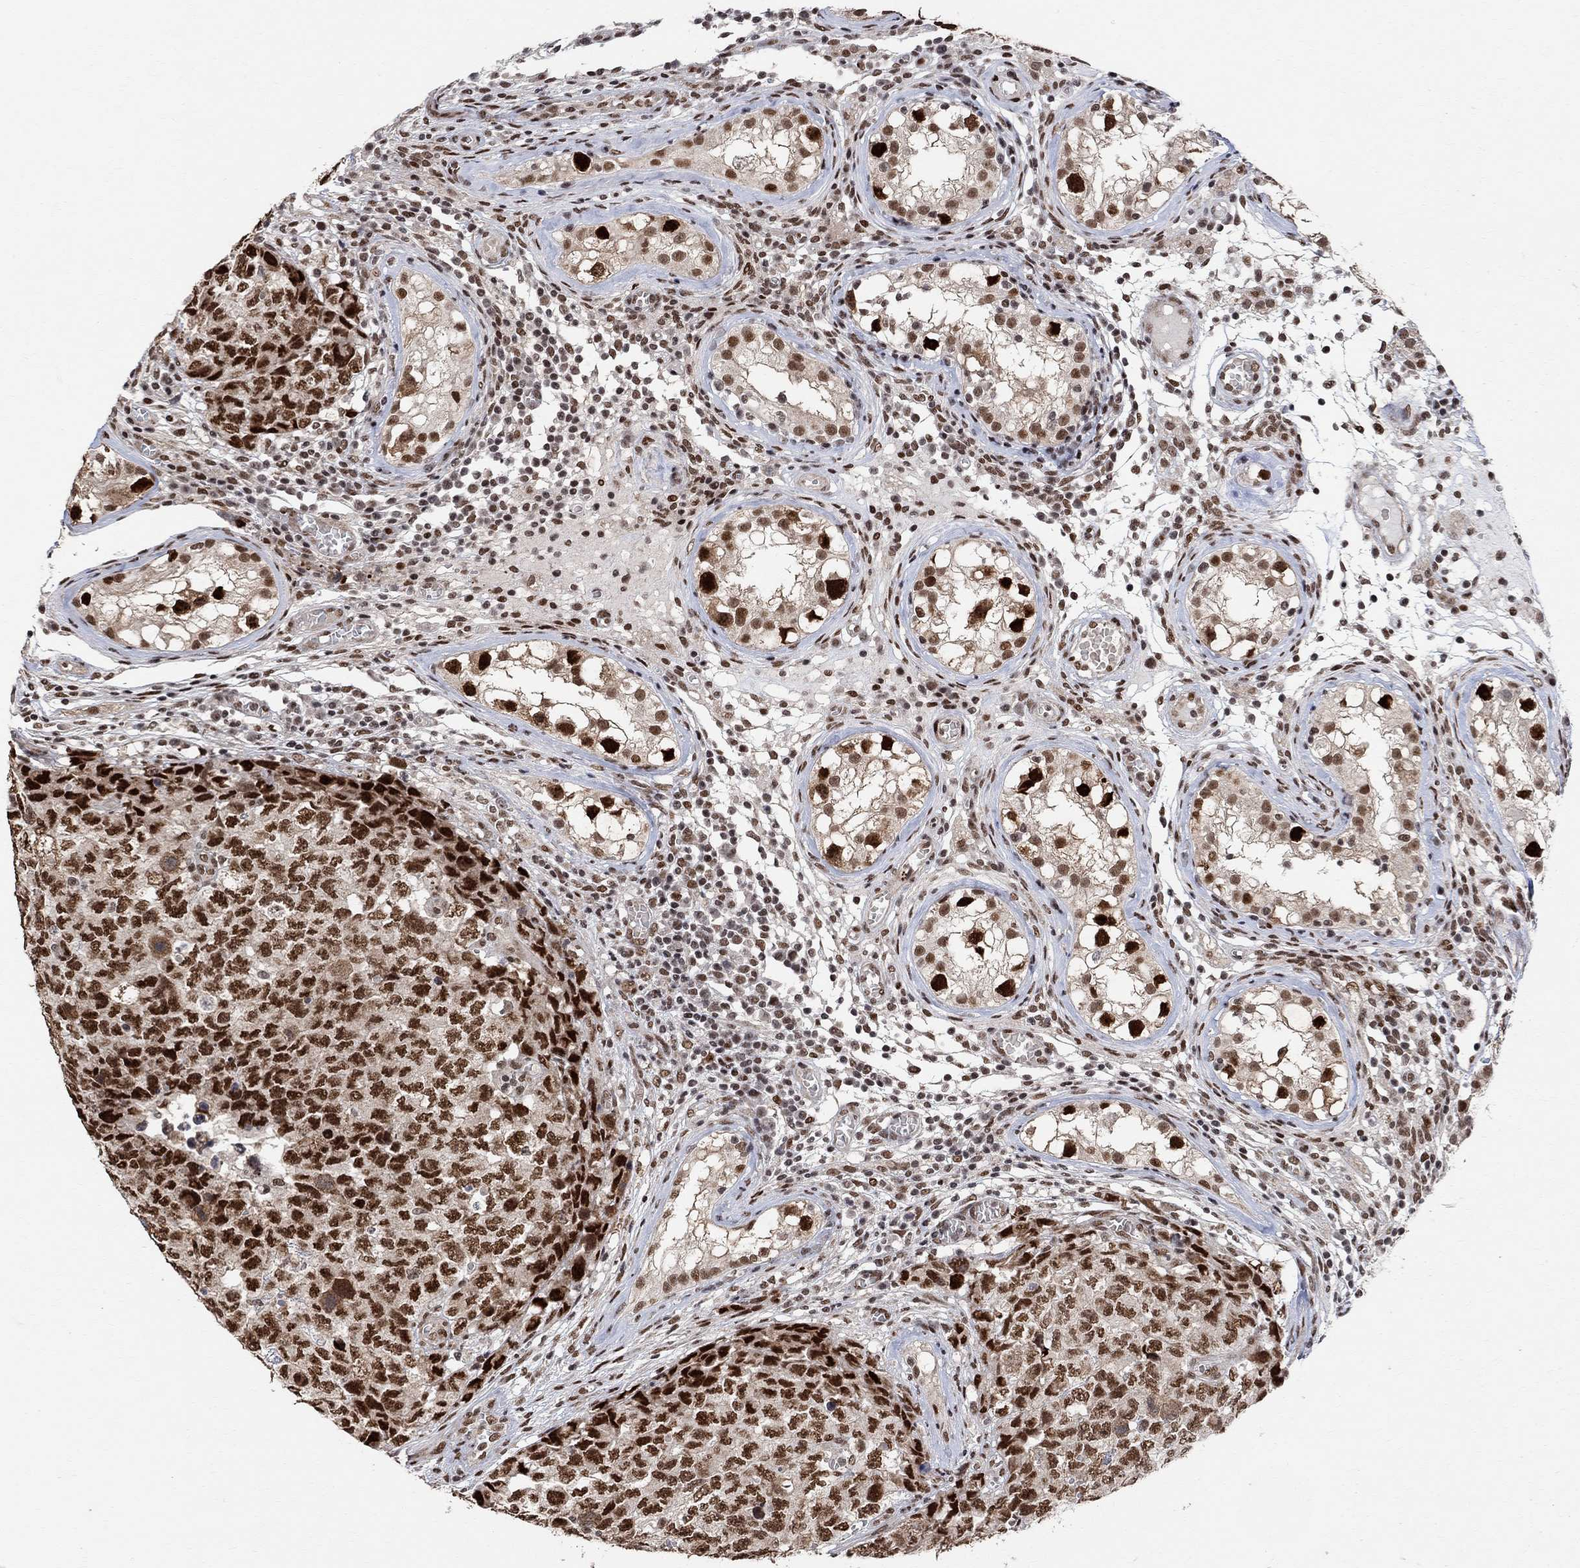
{"staining": {"intensity": "strong", "quantity": ">75%", "location": "nuclear"}, "tissue": "testis cancer", "cell_type": "Tumor cells", "image_type": "cancer", "snomed": [{"axis": "morphology", "description": "Carcinoma, Embryonal, NOS"}, {"axis": "topography", "description": "Testis"}], "caption": "Immunohistochemical staining of testis cancer displays high levels of strong nuclear protein positivity in approximately >75% of tumor cells.", "gene": "E4F1", "patient": {"sex": "male", "age": 23}}